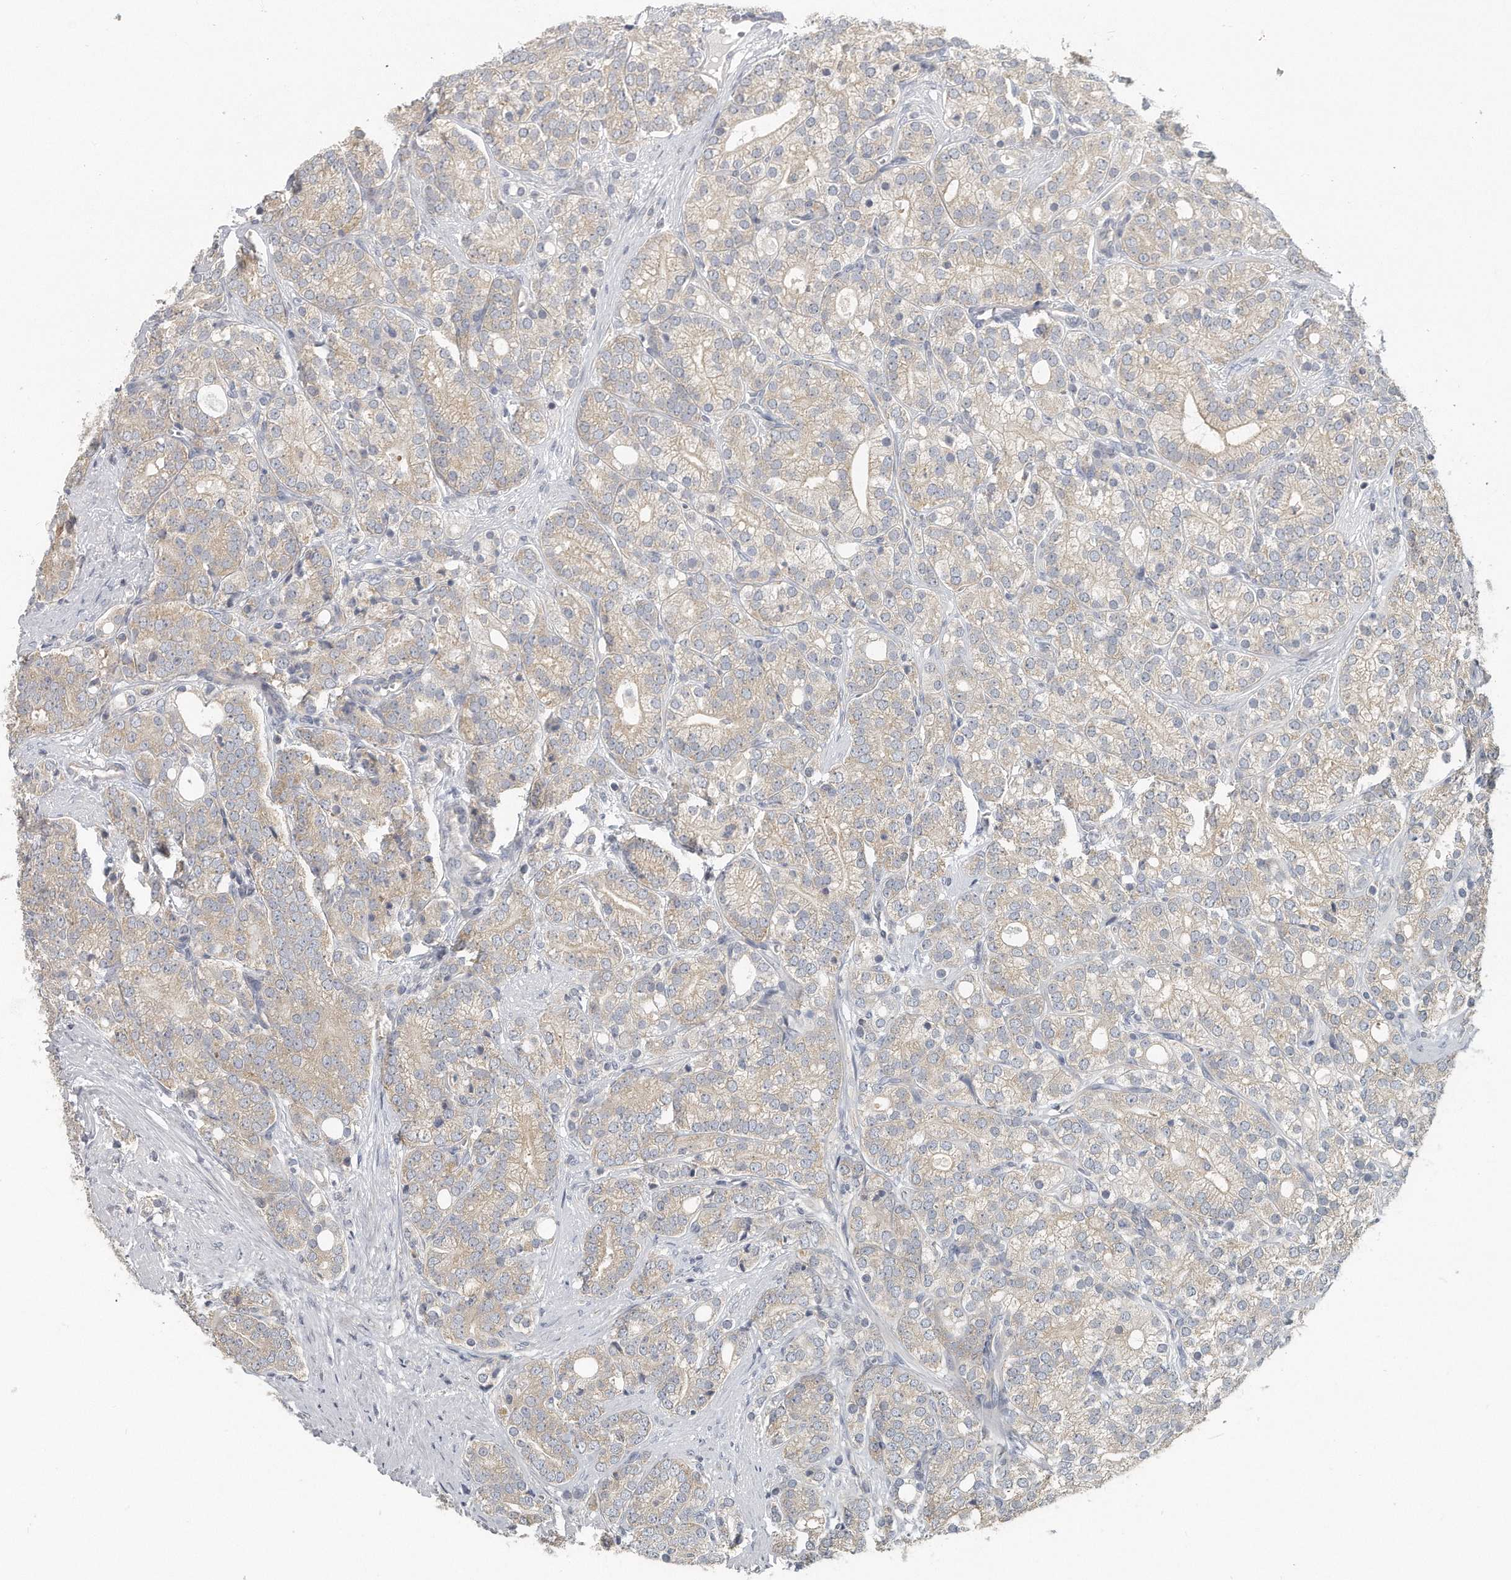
{"staining": {"intensity": "weak", "quantity": "<25%", "location": "cytoplasmic/membranous"}, "tissue": "prostate cancer", "cell_type": "Tumor cells", "image_type": "cancer", "snomed": [{"axis": "morphology", "description": "Adenocarcinoma, High grade"}, {"axis": "topography", "description": "Prostate"}], "caption": "Immunohistochemistry photomicrograph of human prostate cancer (high-grade adenocarcinoma) stained for a protein (brown), which shows no expression in tumor cells. (Brightfield microscopy of DAB (3,3'-diaminobenzidine) immunohistochemistry (IHC) at high magnification).", "gene": "EIF3I", "patient": {"sex": "male", "age": 57}}